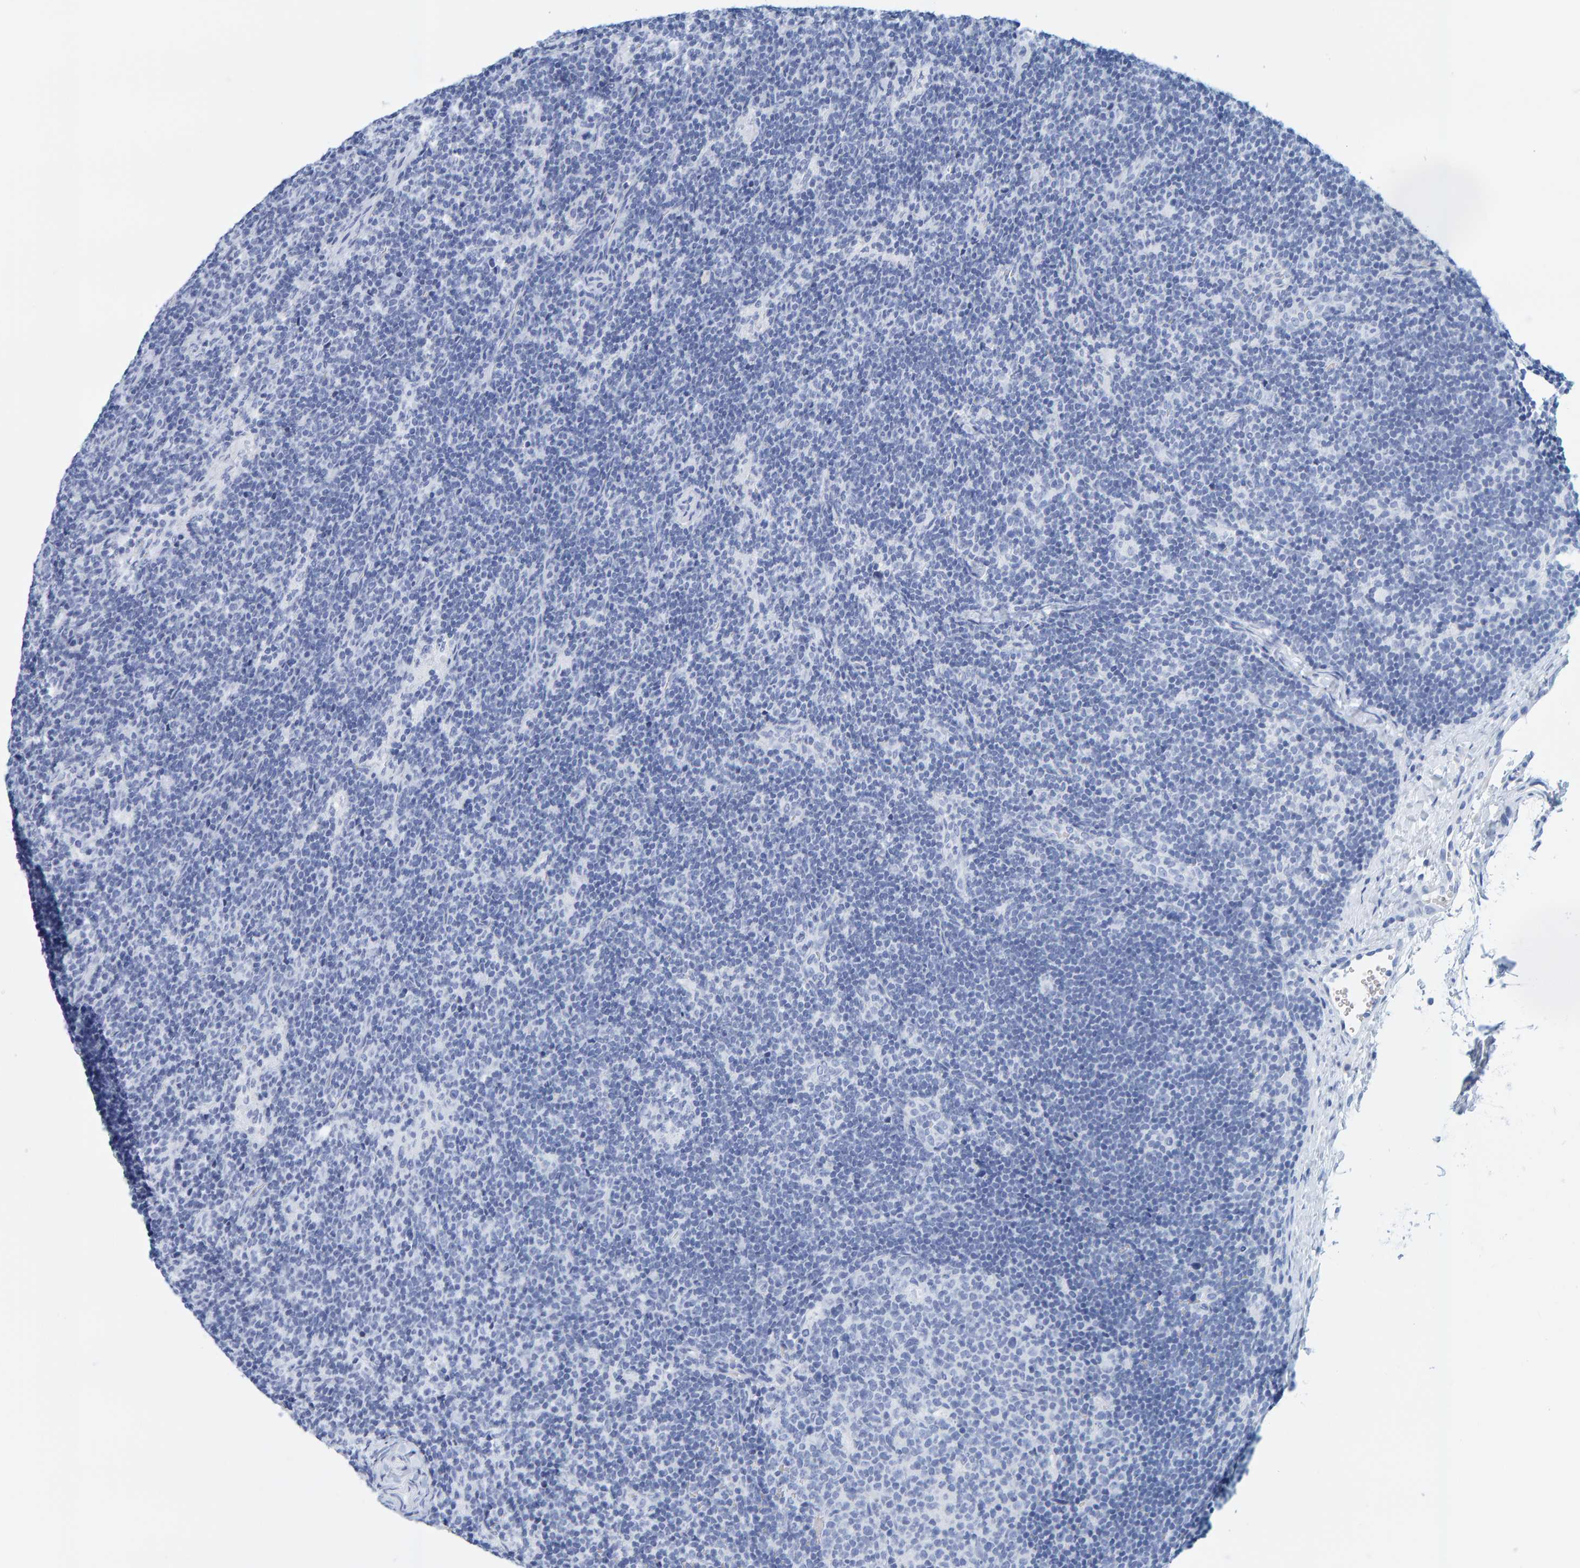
{"staining": {"intensity": "negative", "quantity": "none", "location": "none"}, "tissue": "lymph node", "cell_type": "Germinal center cells", "image_type": "normal", "snomed": [{"axis": "morphology", "description": "Normal tissue, NOS"}, {"axis": "topography", "description": "Lymph node"}], "caption": "High magnification brightfield microscopy of normal lymph node stained with DAB (3,3'-diaminobenzidine) (brown) and counterstained with hematoxylin (blue): germinal center cells show no significant staining. (DAB IHC visualized using brightfield microscopy, high magnification).", "gene": "SFTPC", "patient": {"sex": "female", "age": 22}}